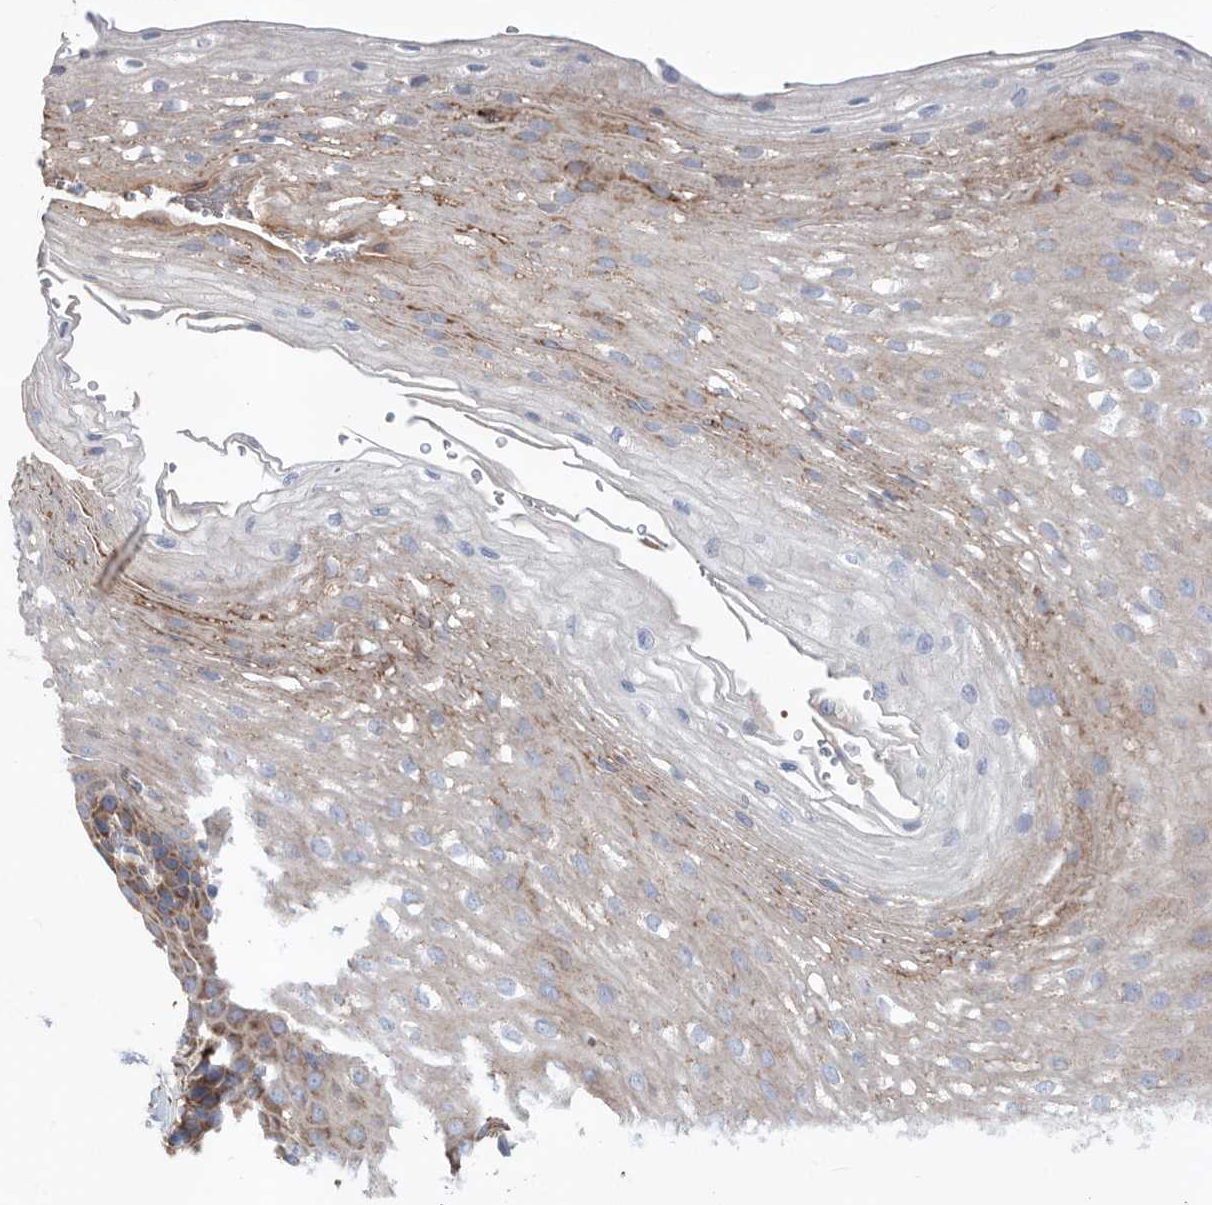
{"staining": {"intensity": "moderate", "quantity": "25%-75%", "location": "cytoplasmic/membranous"}, "tissue": "esophagus", "cell_type": "Squamous epithelial cells", "image_type": "normal", "snomed": [{"axis": "morphology", "description": "Normal tissue, NOS"}, {"axis": "topography", "description": "Esophagus"}], "caption": "The histopathology image displays staining of unremarkable esophagus, revealing moderate cytoplasmic/membranous protein expression (brown color) within squamous epithelial cells. (DAB (3,3'-diaminobenzidine) IHC with brightfield microscopy, high magnification).", "gene": "ATP13A3", "patient": {"sex": "female", "age": 66}}